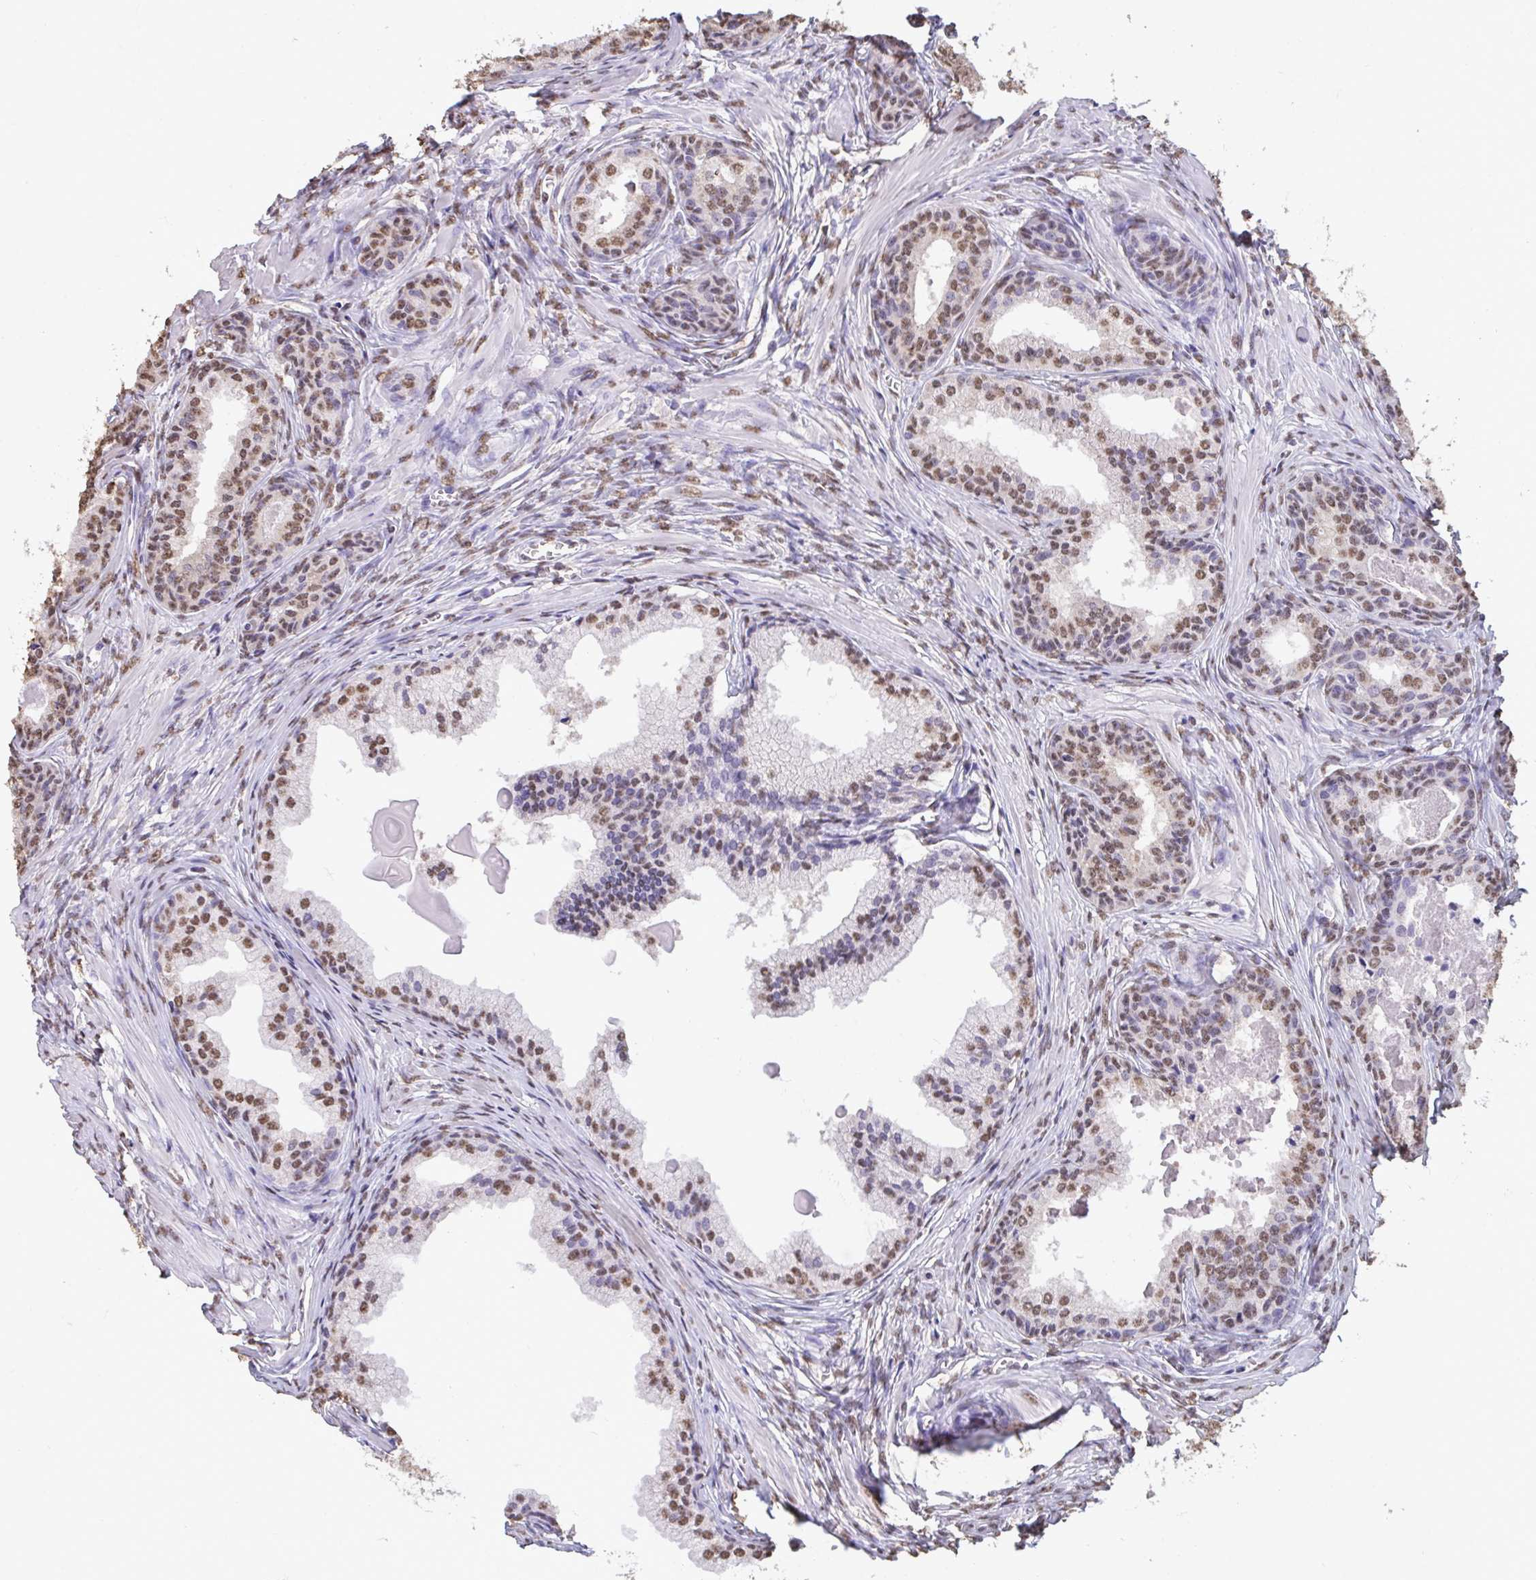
{"staining": {"intensity": "moderate", "quantity": ">75%", "location": "nuclear"}, "tissue": "prostate cancer", "cell_type": "Tumor cells", "image_type": "cancer", "snomed": [{"axis": "morphology", "description": "Adenocarcinoma, High grade"}, {"axis": "topography", "description": "Prostate"}], "caption": "The micrograph displays staining of prostate high-grade adenocarcinoma, revealing moderate nuclear protein expression (brown color) within tumor cells.", "gene": "SEMA6B", "patient": {"sex": "male", "age": 68}}